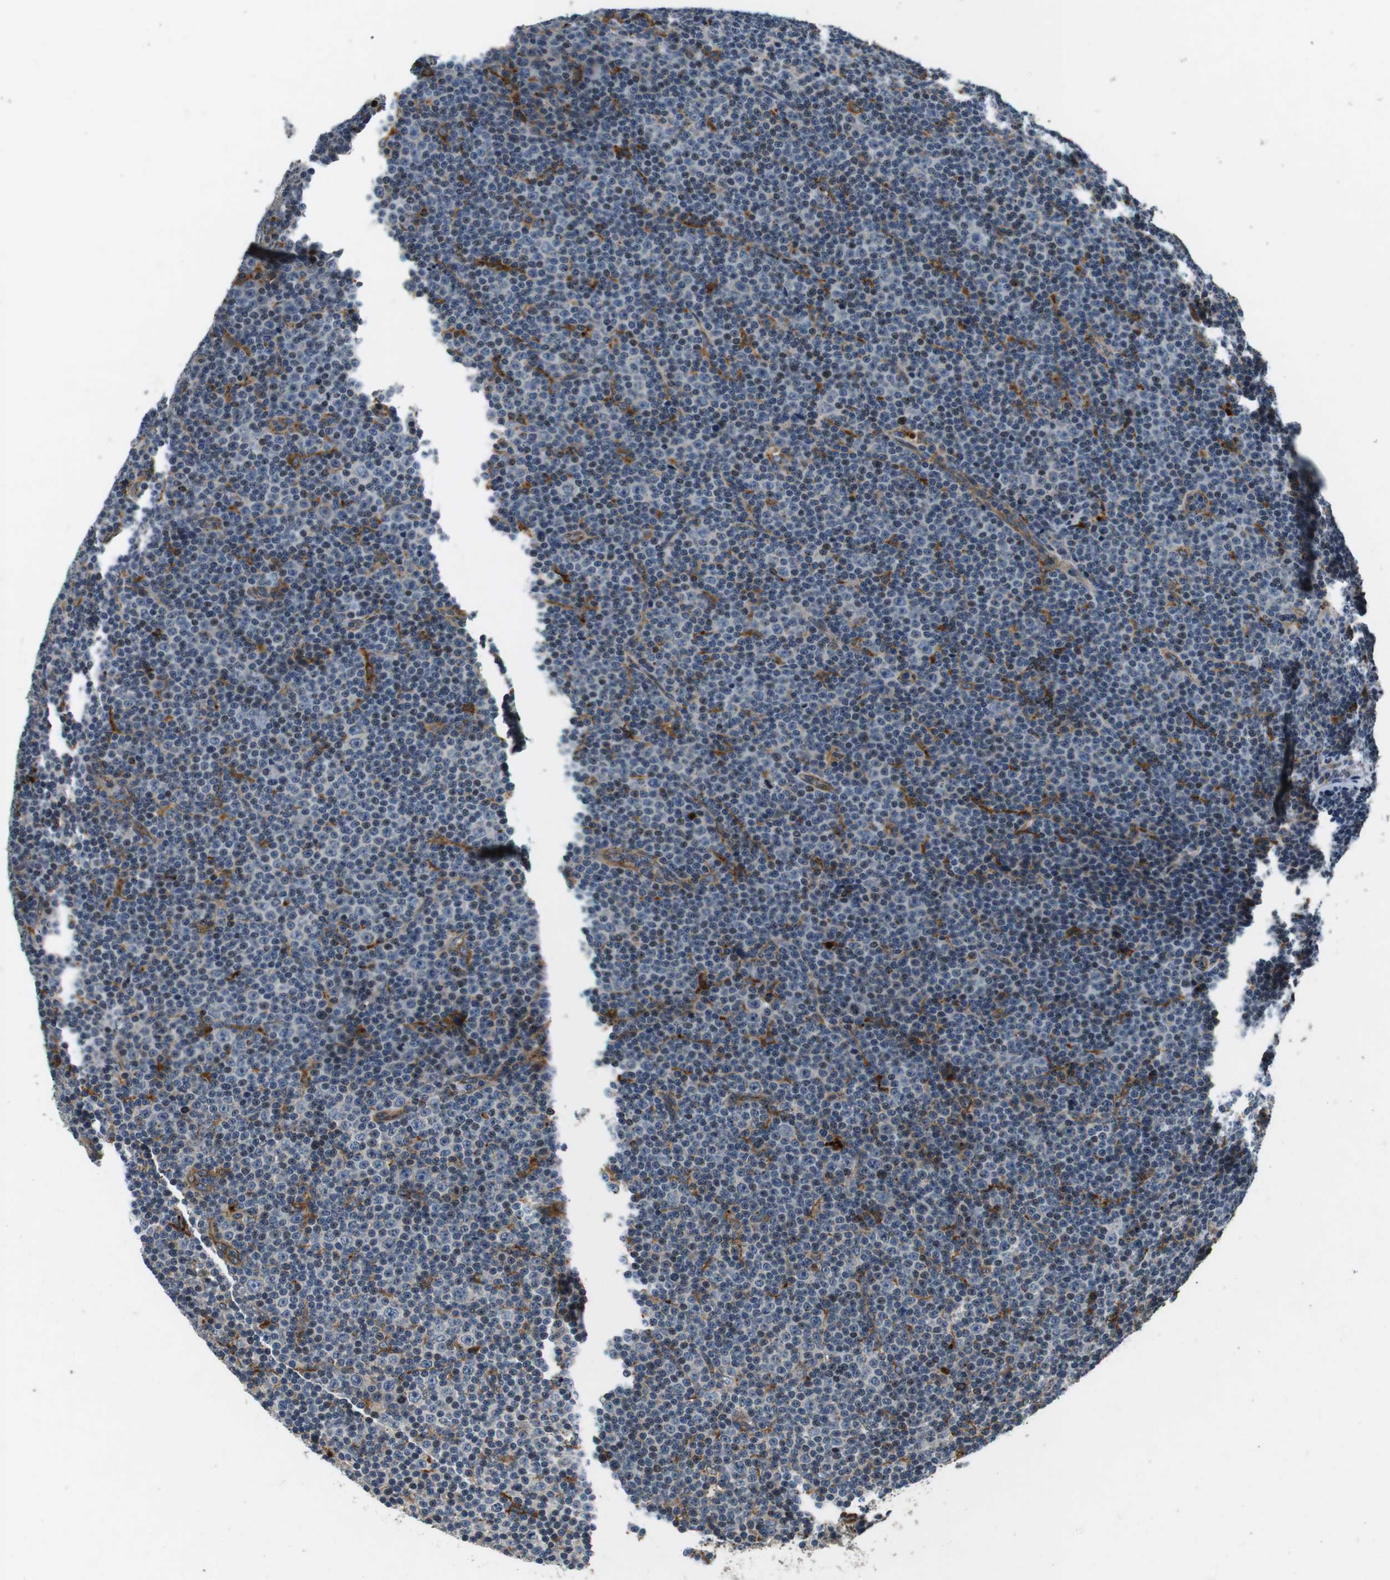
{"staining": {"intensity": "negative", "quantity": "none", "location": "none"}, "tissue": "lymphoma", "cell_type": "Tumor cells", "image_type": "cancer", "snomed": [{"axis": "morphology", "description": "Malignant lymphoma, non-Hodgkin's type, Low grade"}, {"axis": "topography", "description": "Lymph node"}], "caption": "IHC of human low-grade malignant lymphoma, non-Hodgkin's type exhibits no positivity in tumor cells.", "gene": "TXNRD1", "patient": {"sex": "female", "age": 67}}